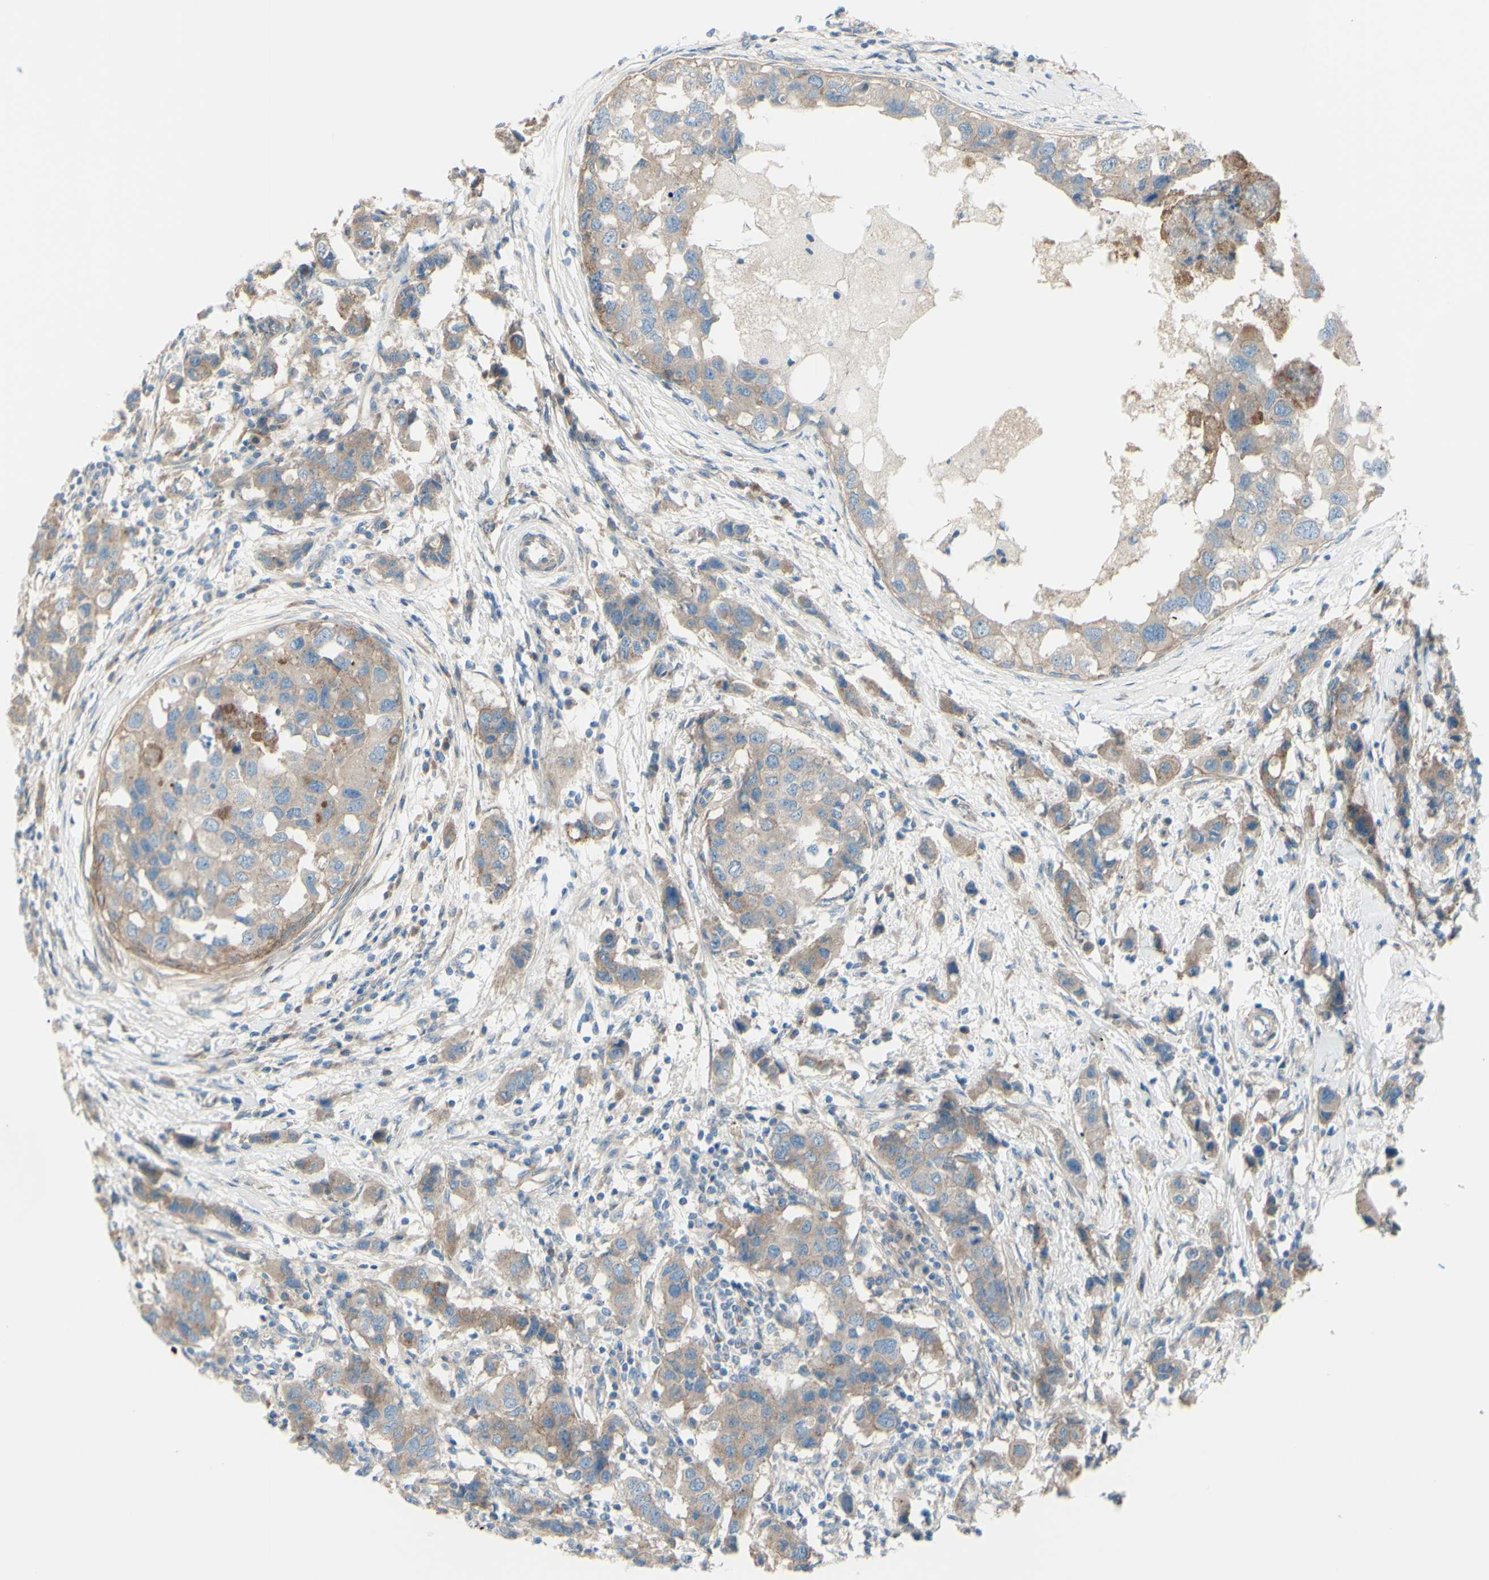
{"staining": {"intensity": "weak", "quantity": ">75%", "location": "cytoplasmic/membranous"}, "tissue": "breast cancer", "cell_type": "Tumor cells", "image_type": "cancer", "snomed": [{"axis": "morphology", "description": "Normal tissue, NOS"}, {"axis": "morphology", "description": "Duct carcinoma"}, {"axis": "topography", "description": "Breast"}], "caption": "IHC photomicrograph of human breast invasive ductal carcinoma stained for a protein (brown), which demonstrates low levels of weak cytoplasmic/membranous expression in about >75% of tumor cells.", "gene": "PCDHGA2", "patient": {"sex": "female", "age": 50}}